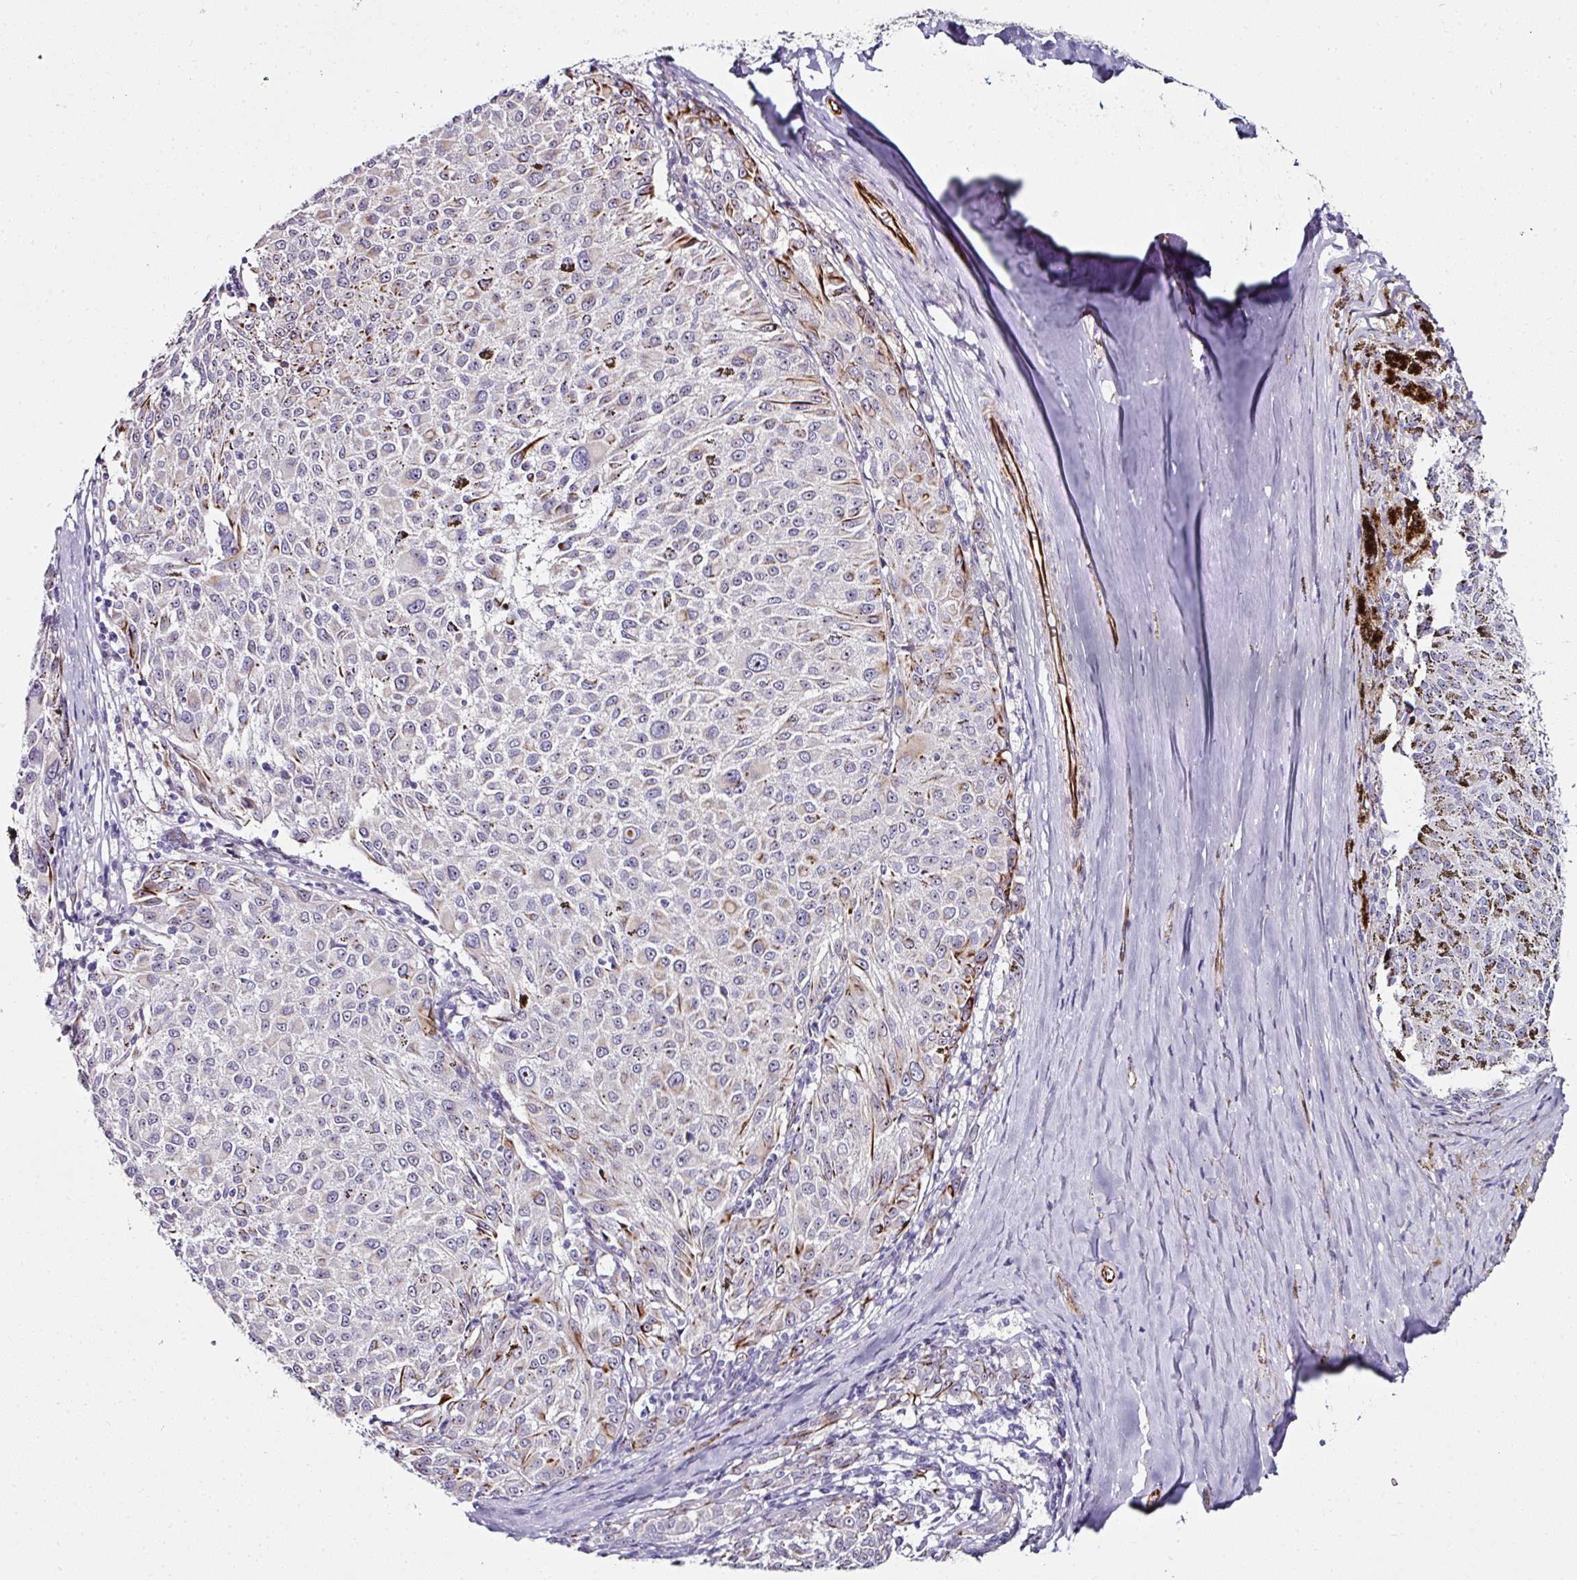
{"staining": {"intensity": "strong", "quantity": "25%-75%", "location": "cytoplasmic/membranous"}, "tissue": "melanoma", "cell_type": "Tumor cells", "image_type": "cancer", "snomed": [{"axis": "morphology", "description": "Malignant melanoma, NOS"}, {"axis": "topography", "description": "Skin"}], "caption": "A photomicrograph of human malignant melanoma stained for a protein exhibits strong cytoplasmic/membranous brown staining in tumor cells. (Brightfield microscopy of DAB IHC at high magnification).", "gene": "TMPRSS9", "patient": {"sex": "female", "age": 72}}